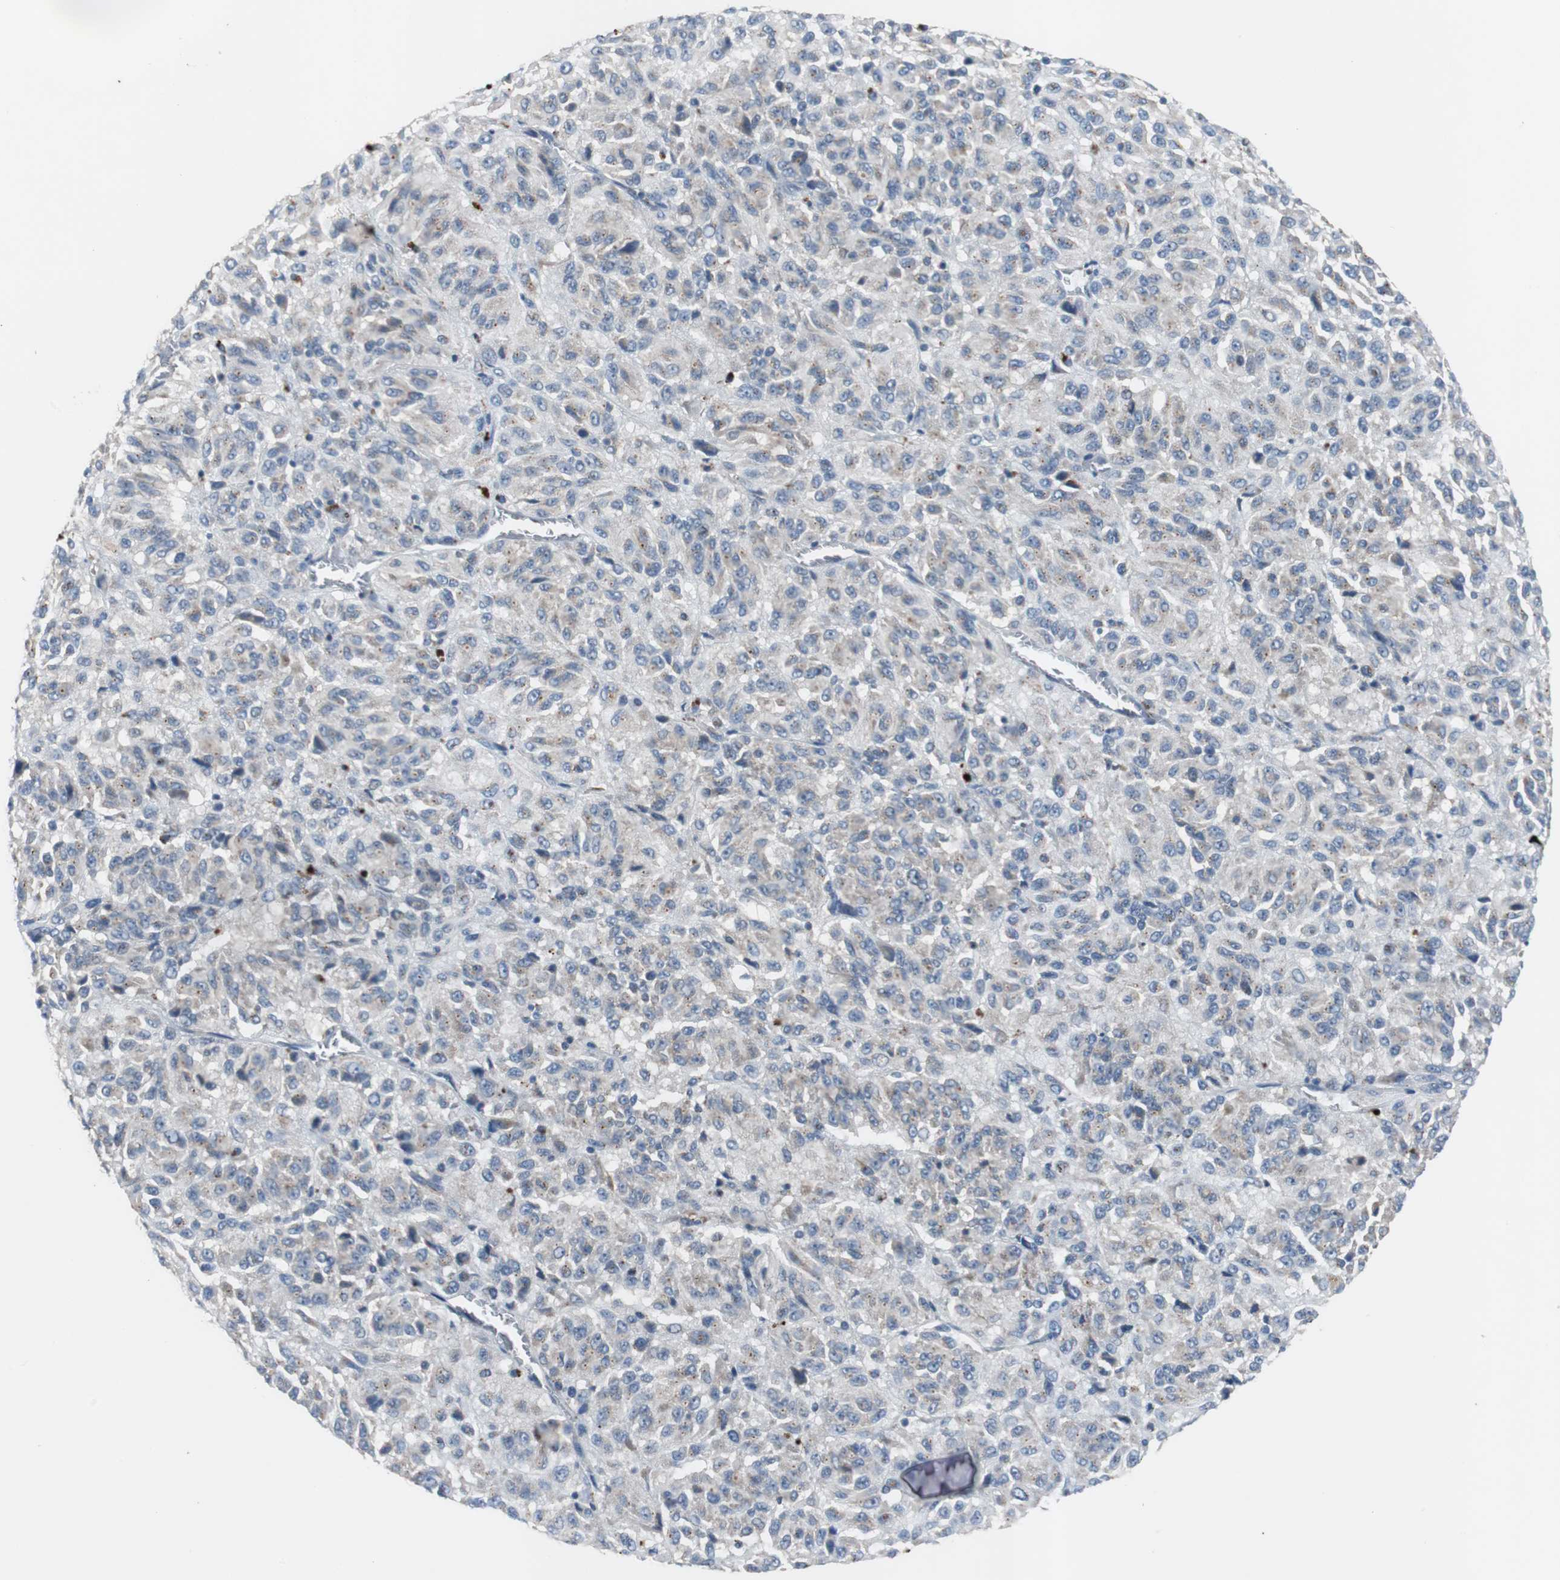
{"staining": {"intensity": "moderate", "quantity": ">75%", "location": "cytoplasmic/membranous"}, "tissue": "melanoma", "cell_type": "Tumor cells", "image_type": "cancer", "snomed": [{"axis": "morphology", "description": "Malignant melanoma, Metastatic site"}, {"axis": "topography", "description": "Lung"}], "caption": "A high-resolution micrograph shows immunohistochemistry (IHC) staining of malignant melanoma (metastatic site), which exhibits moderate cytoplasmic/membranous positivity in approximately >75% of tumor cells.", "gene": "CALB2", "patient": {"sex": "male", "age": 64}}